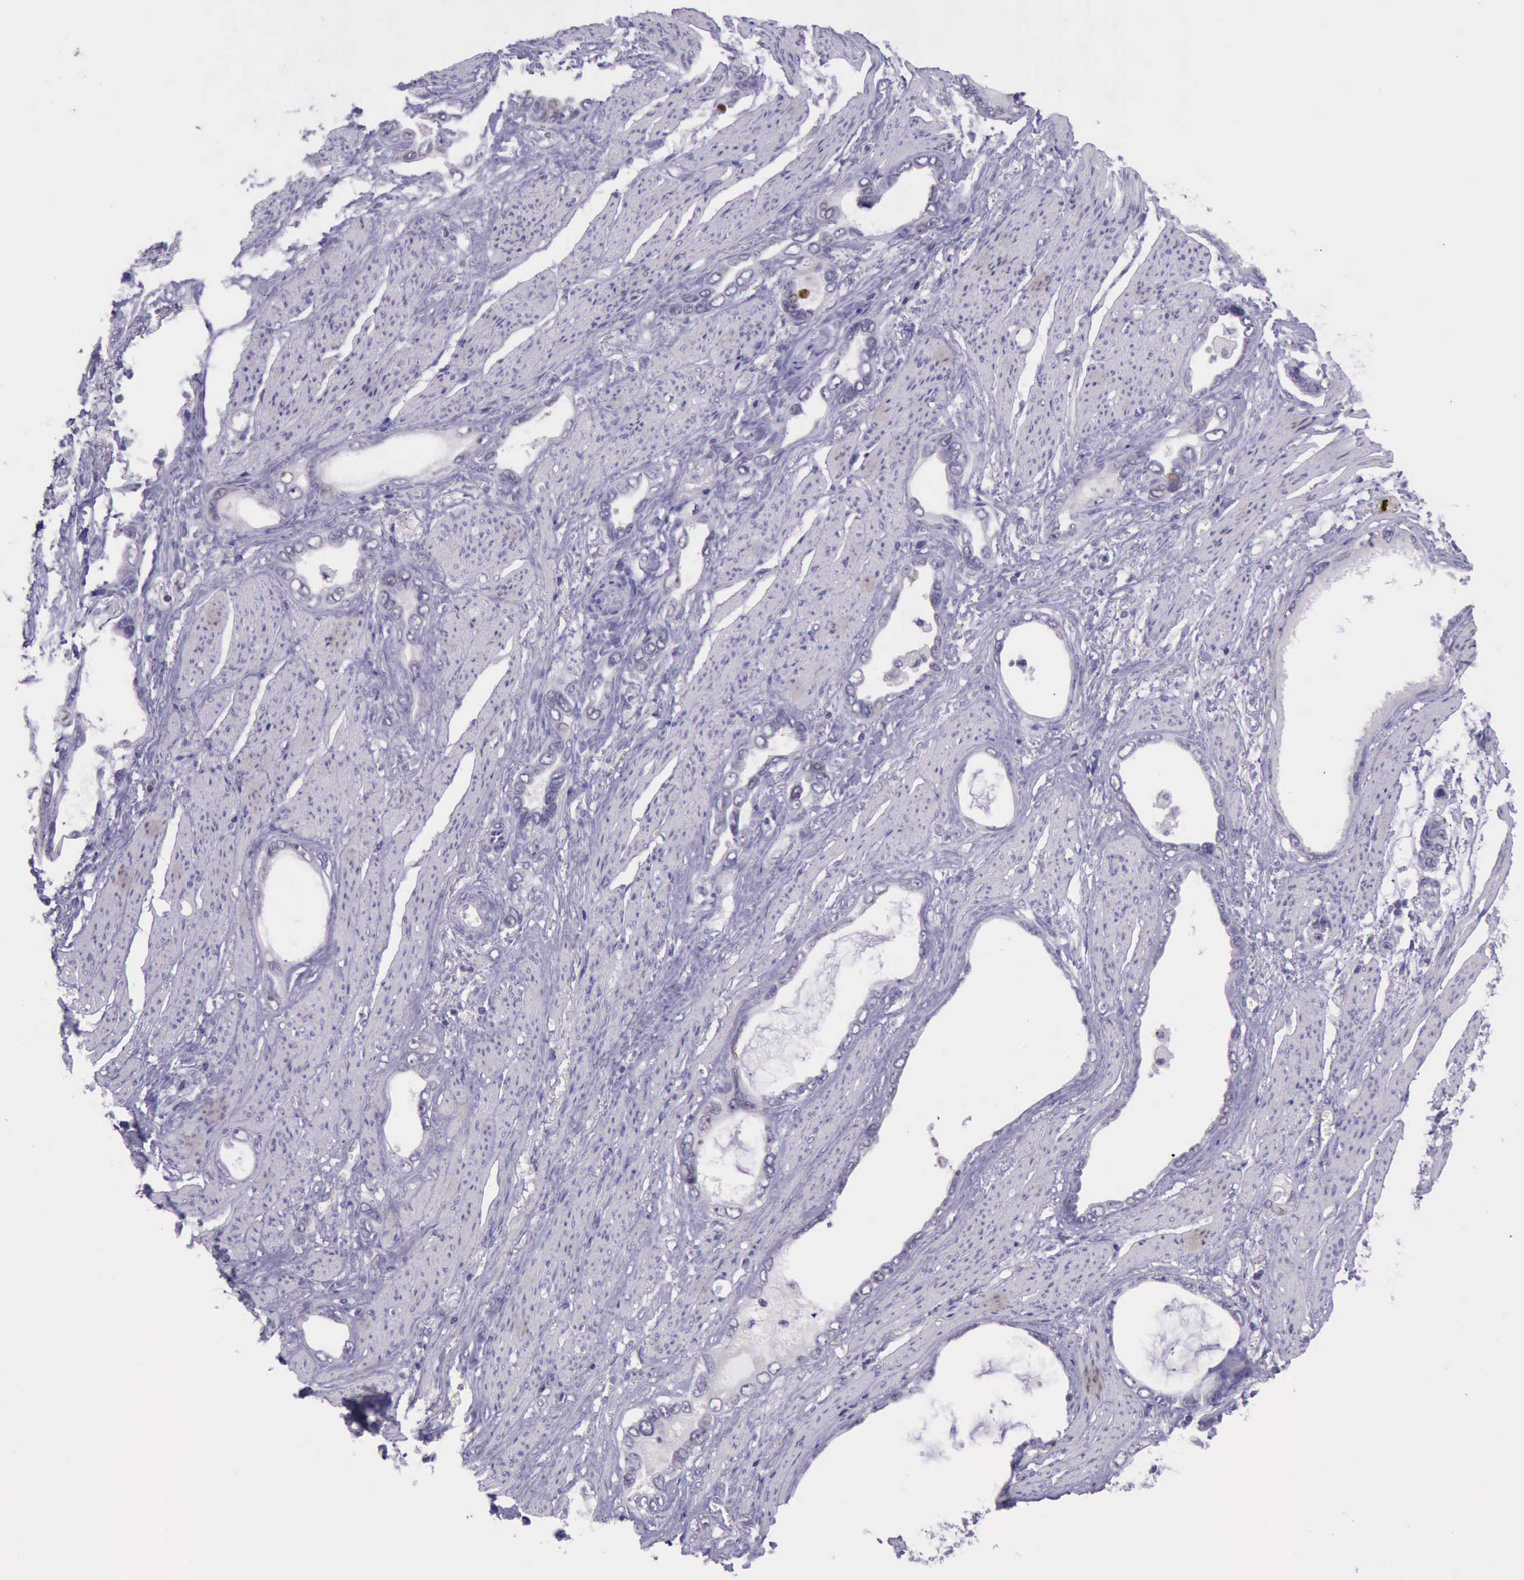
{"staining": {"intensity": "negative", "quantity": "none", "location": "none"}, "tissue": "stomach cancer", "cell_type": "Tumor cells", "image_type": "cancer", "snomed": [{"axis": "morphology", "description": "Adenocarcinoma, NOS"}, {"axis": "topography", "description": "Stomach"}], "caption": "Immunohistochemistry micrograph of neoplastic tissue: human adenocarcinoma (stomach) stained with DAB exhibits no significant protein positivity in tumor cells.", "gene": "PARP1", "patient": {"sex": "male", "age": 78}}